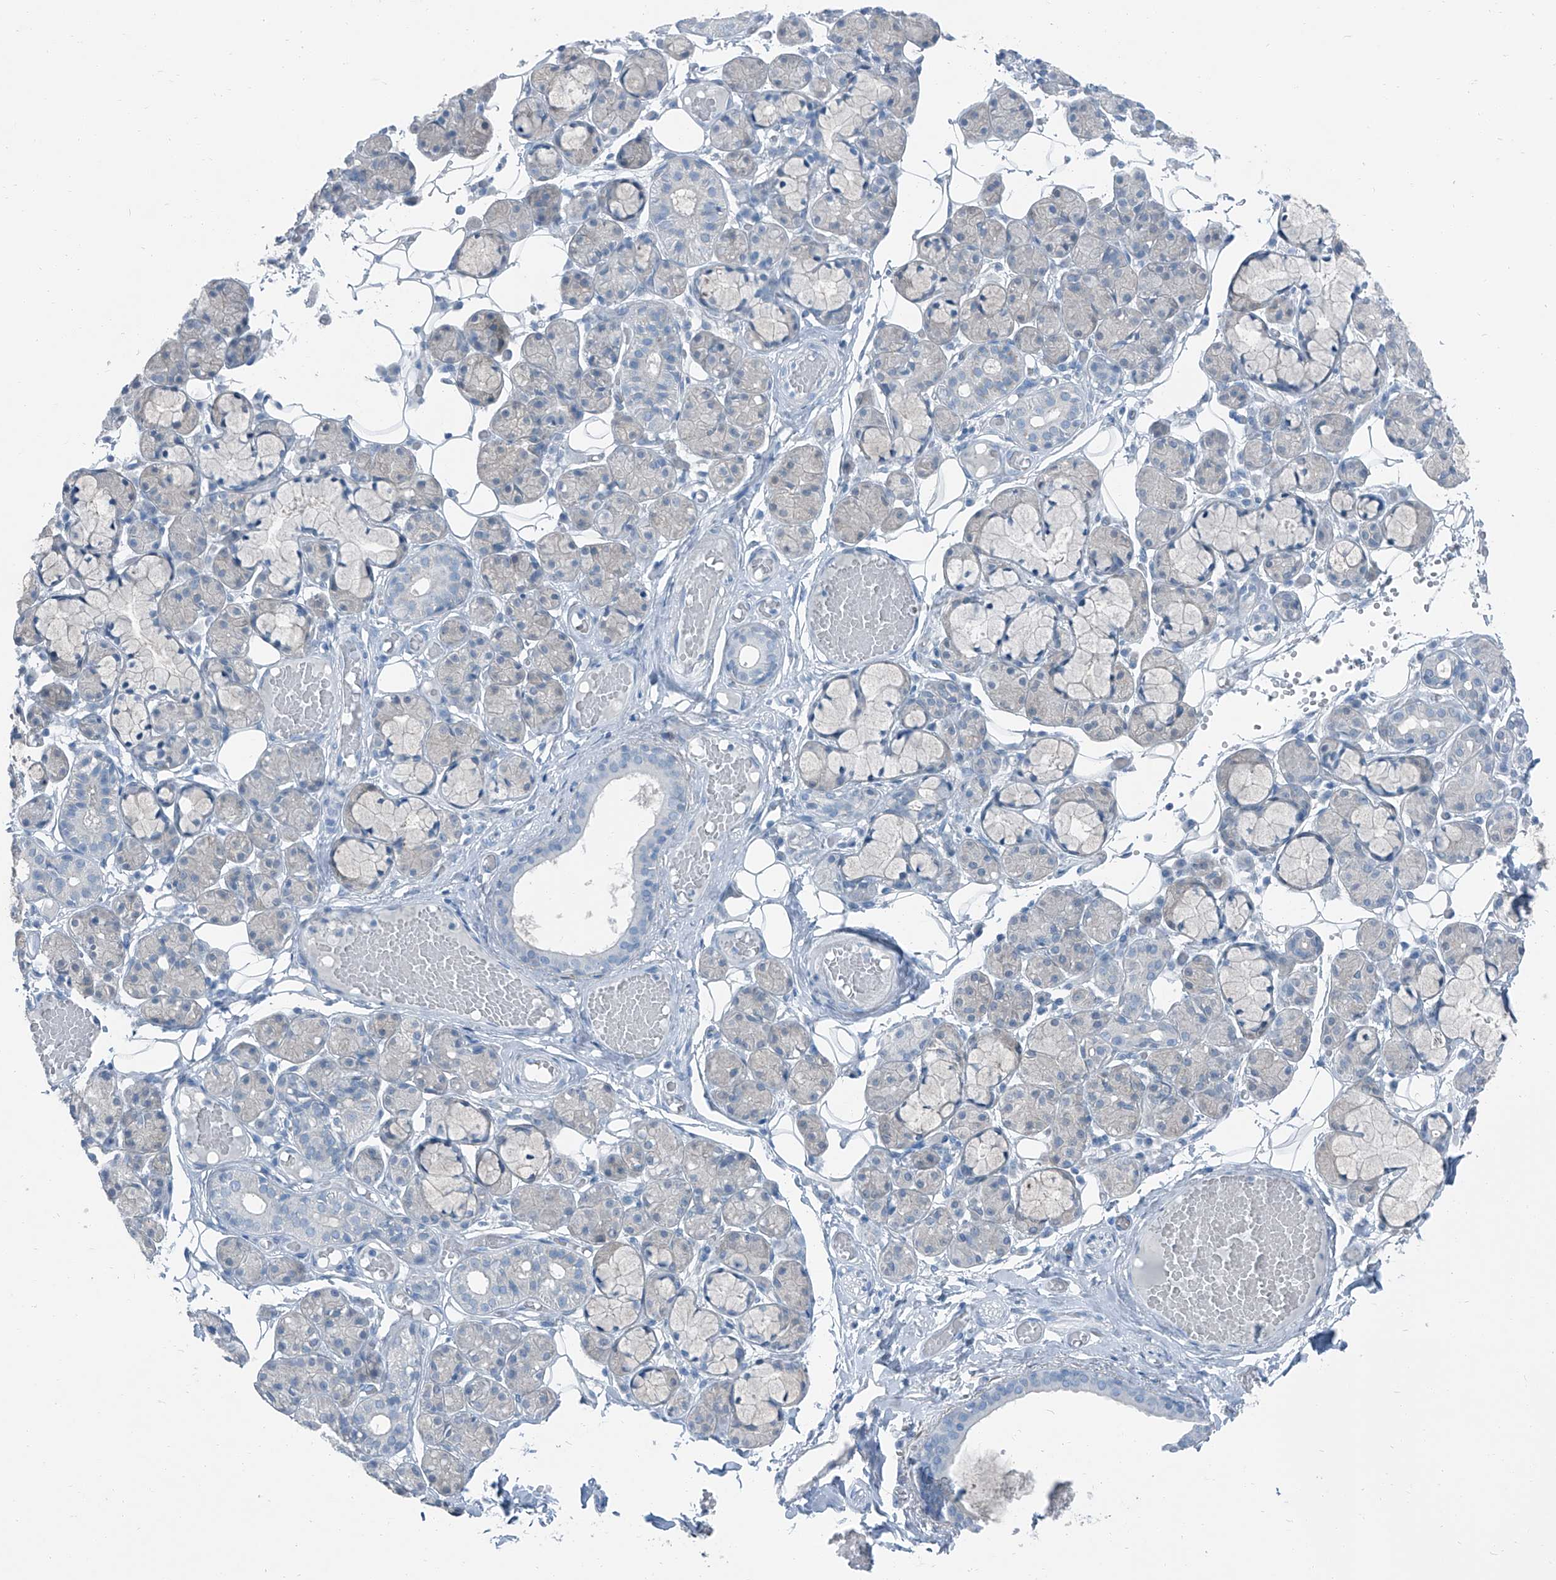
{"staining": {"intensity": "negative", "quantity": "none", "location": "none"}, "tissue": "salivary gland", "cell_type": "Glandular cells", "image_type": "normal", "snomed": [{"axis": "morphology", "description": "Normal tissue, NOS"}, {"axis": "topography", "description": "Salivary gland"}], "caption": "Micrograph shows no significant protein staining in glandular cells of benign salivary gland.", "gene": "RGN", "patient": {"sex": "male", "age": 63}}